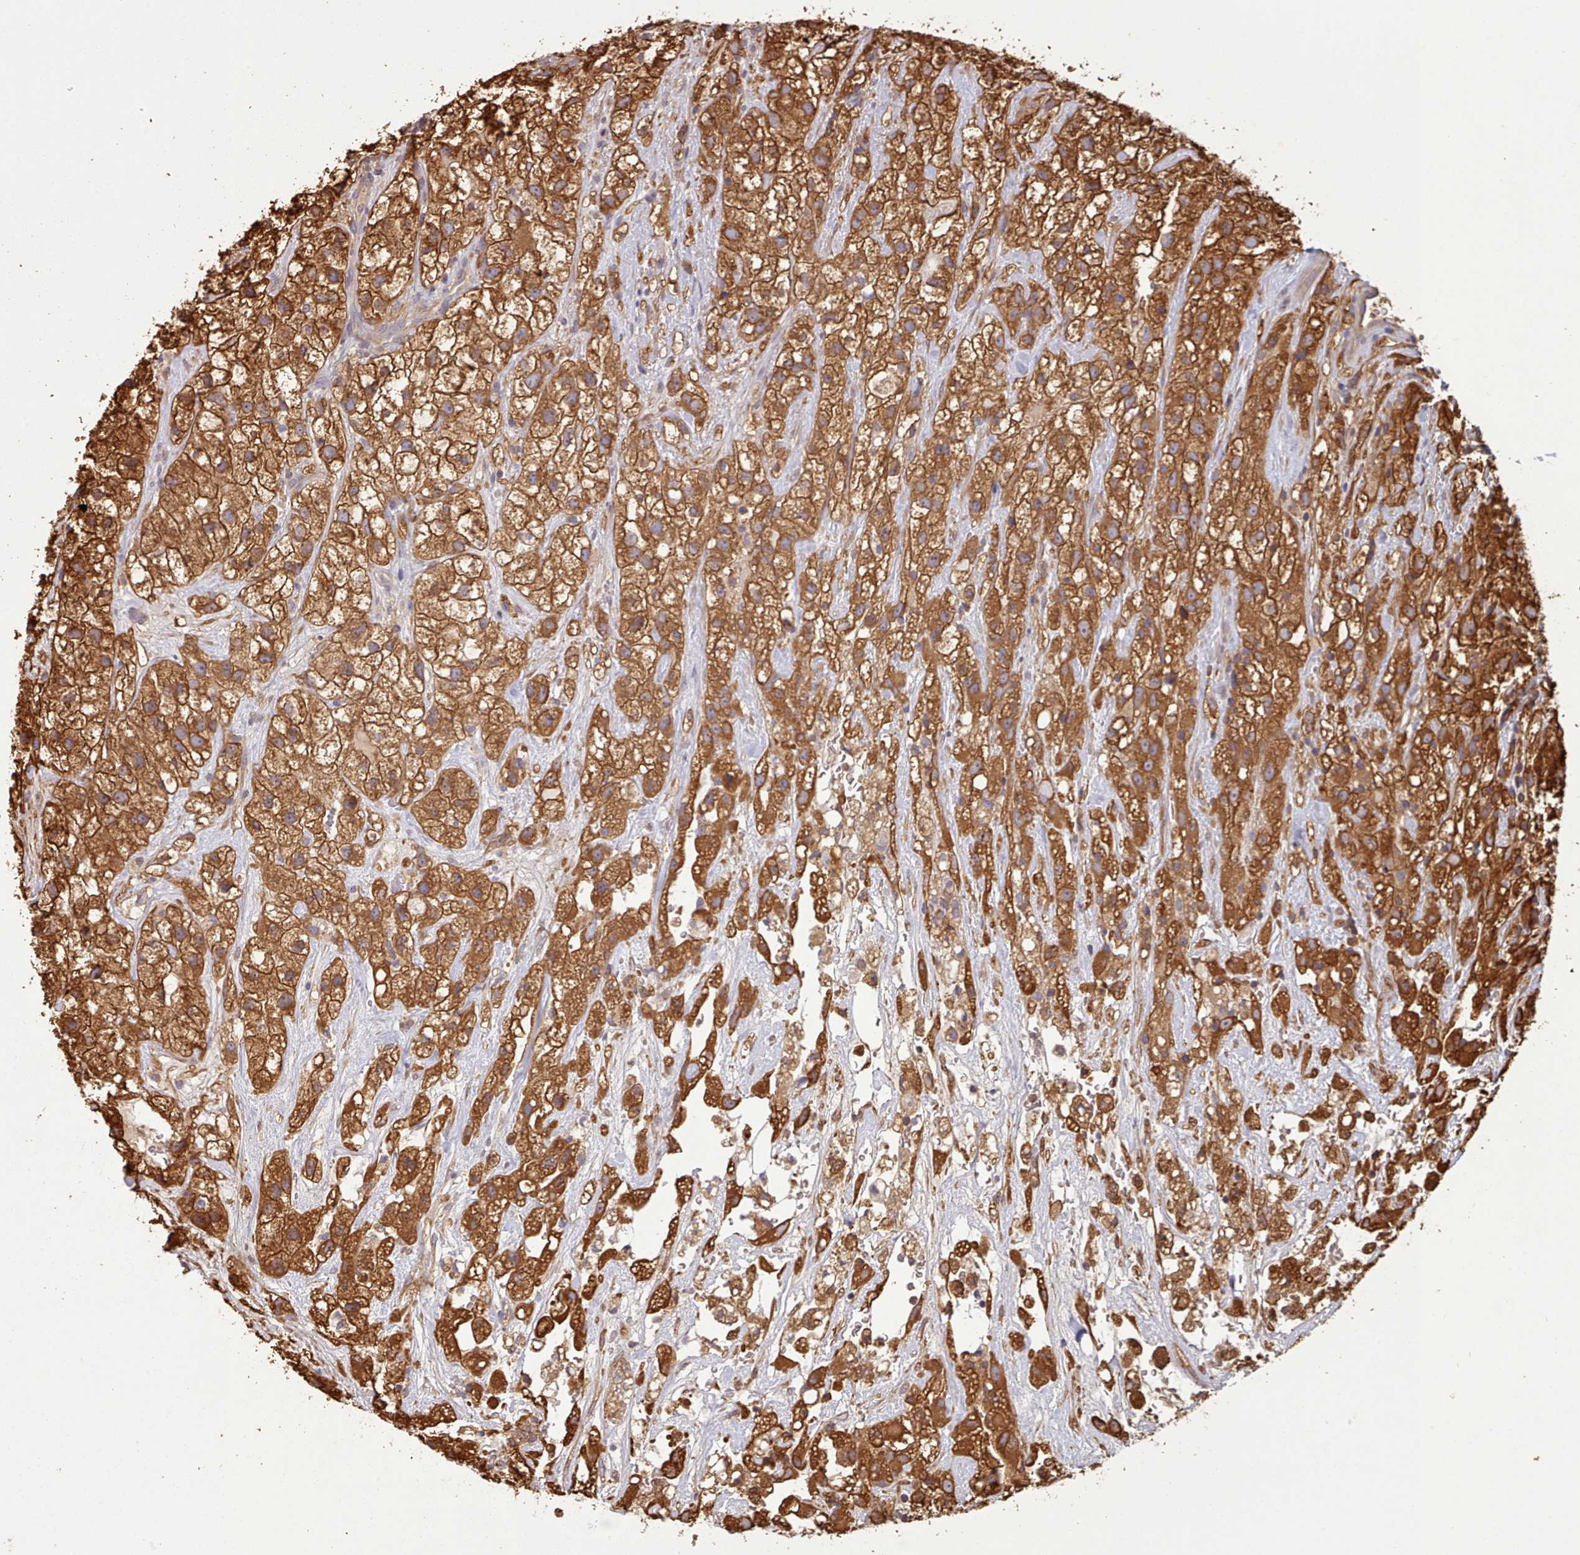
{"staining": {"intensity": "strong", "quantity": ">75%", "location": "cytoplasmic/membranous"}, "tissue": "renal cancer", "cell_type": "Tumor cells", "image_type": "cancer", "snomed": [{"axis": "morphology", "description": "Adenocarcinoma, NOS"}, {"axis": "topography", "description": "Kidney"}], "caption": "Strong cytoplasmic/membranous protein staining is appreciated in about >75% of tumor cells in adenocarcinoma (renal).", "gene": "SLC4A9", "patient": {"sex": "male", "age": 59}}